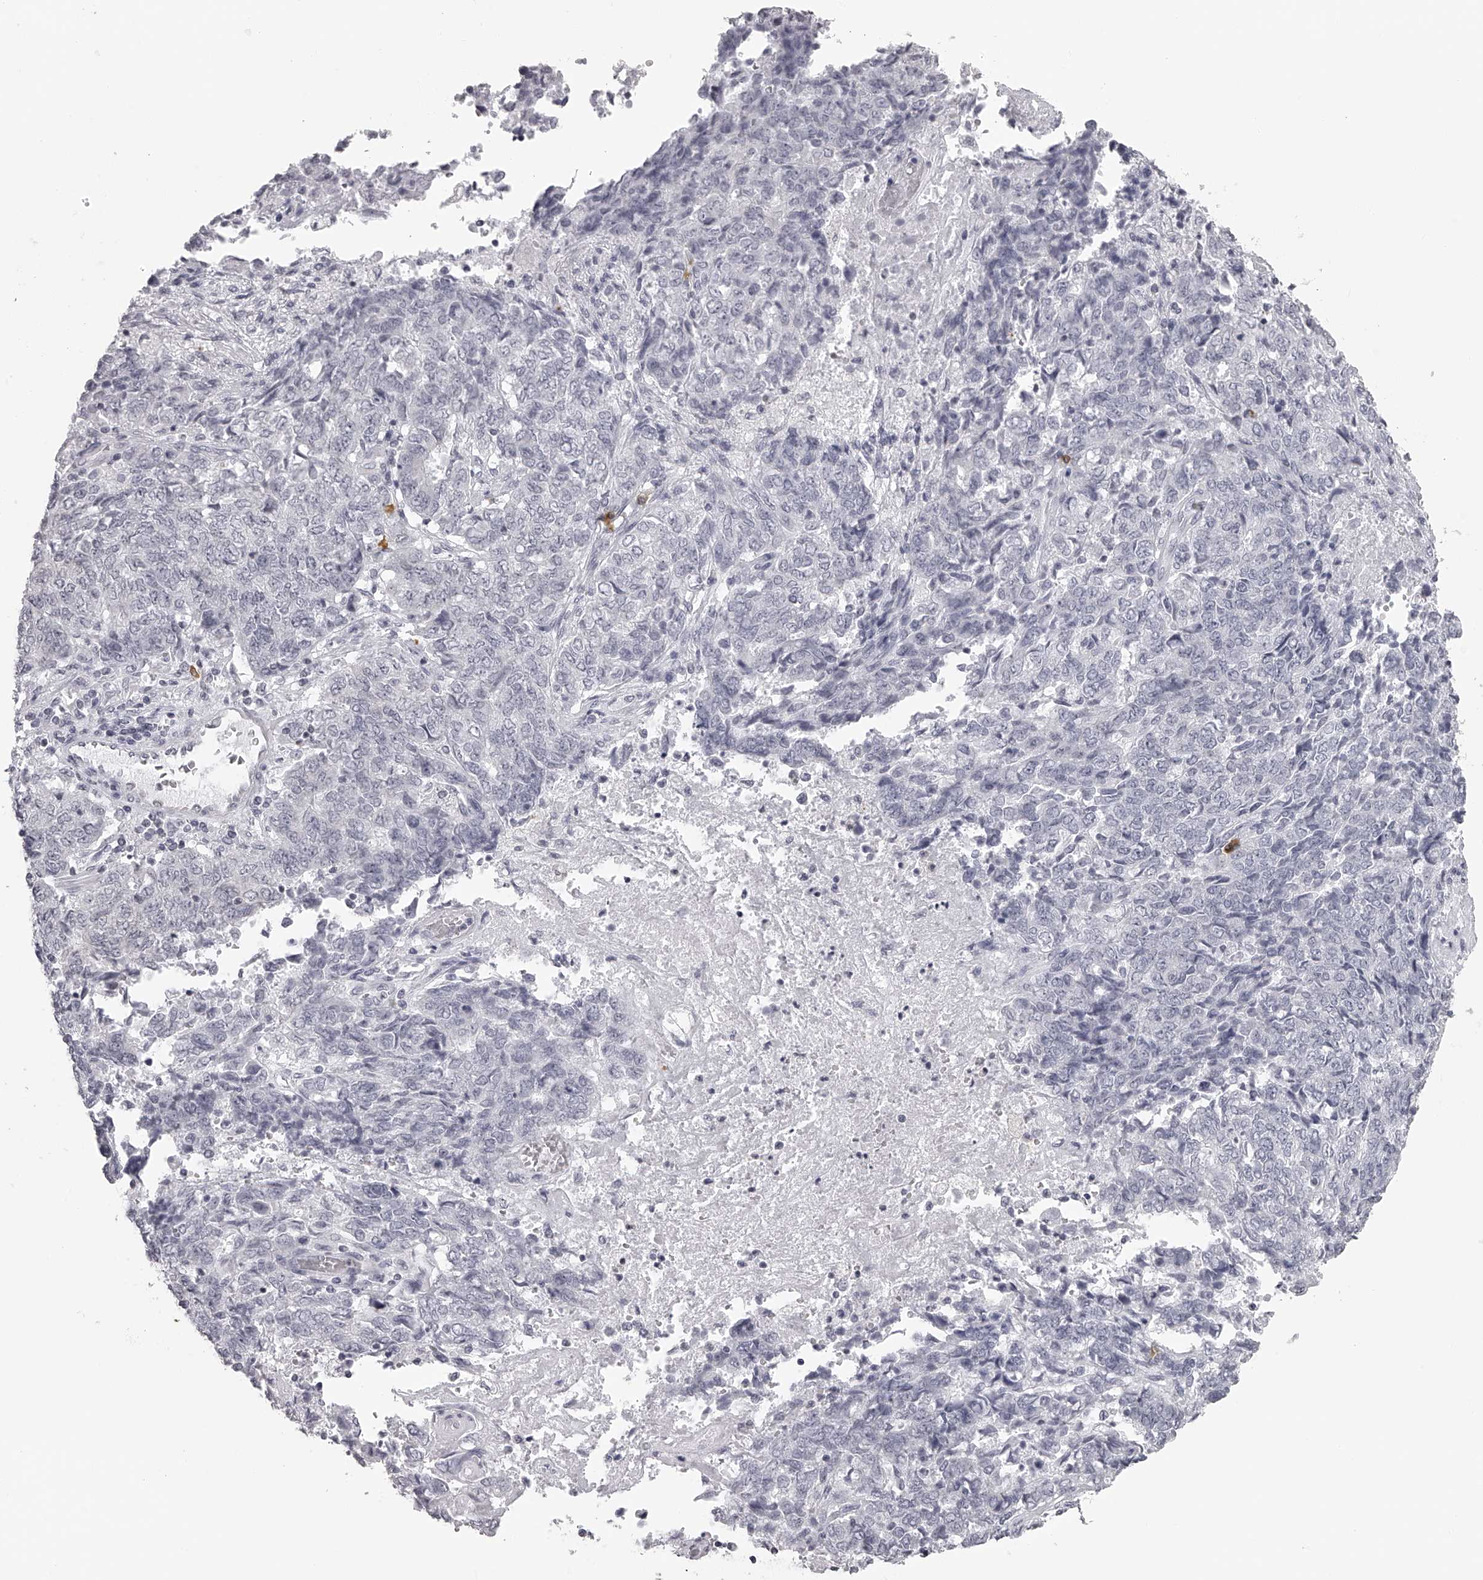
{"staining": {"intensity": "negative", "quantity": "none", "location": "none"}, "tissue": "endometrial cancer", "cell_type": "Tumor cells", "image_type": "cancer", "snomed": [{"axis": "morphology", "description": "Adenocarcinoma, NOS"}, {"axis": "topography", "description": "Endometrium"}], "caption": "An image of endometrial cancer stained for a protein shows no brown staining in tumor cells.", "gene": "SEC11C", "patient": {"sex": "female", "age": 80}}